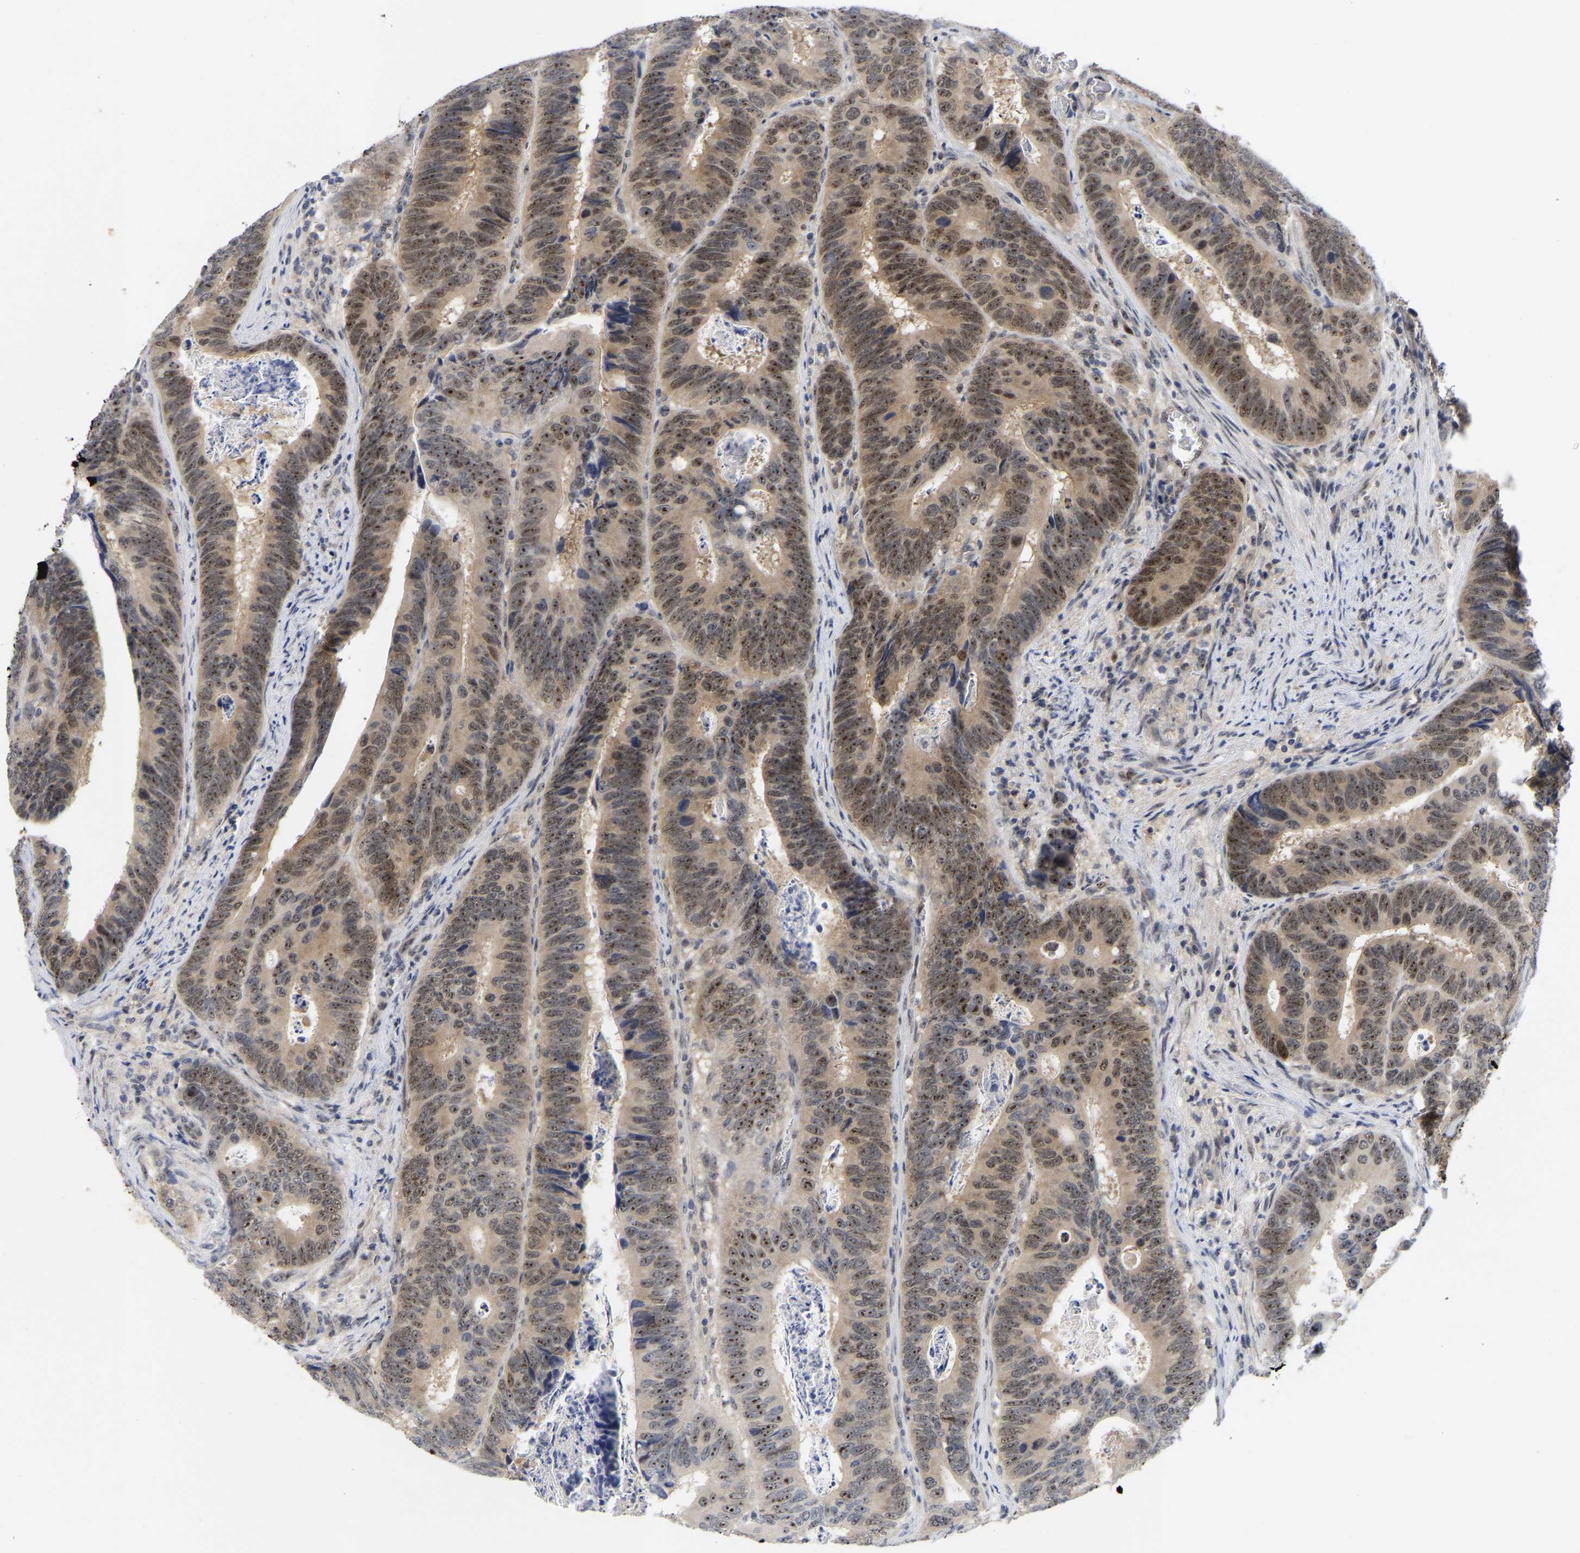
{"staining": {"intensity": "strong", "quantity": "25%-75%", "location": "nuclear"}, "tissue": "colorectal cancer", "cell_type": "Tumor cells", "image_type": "cancer", "snomed": [{"axis": "morphology", "description": "Inflammation, NOS"}, {"axis": "morphology", "description": "Adenocarcinoma, NOS"}, {"axis": "topography", "description": "Colon"}], "caption": "Immunohistochemical staining of adenocarcinoma (colorectal) reveals high levels of strong nuclear protein expression in approximately 25%-75% of tumor cells. (brown staining indicates protein expression, while blue staining denotes nuclei).", "gene": "NLE1", "patient": {"sex": "male", "age": 72}}